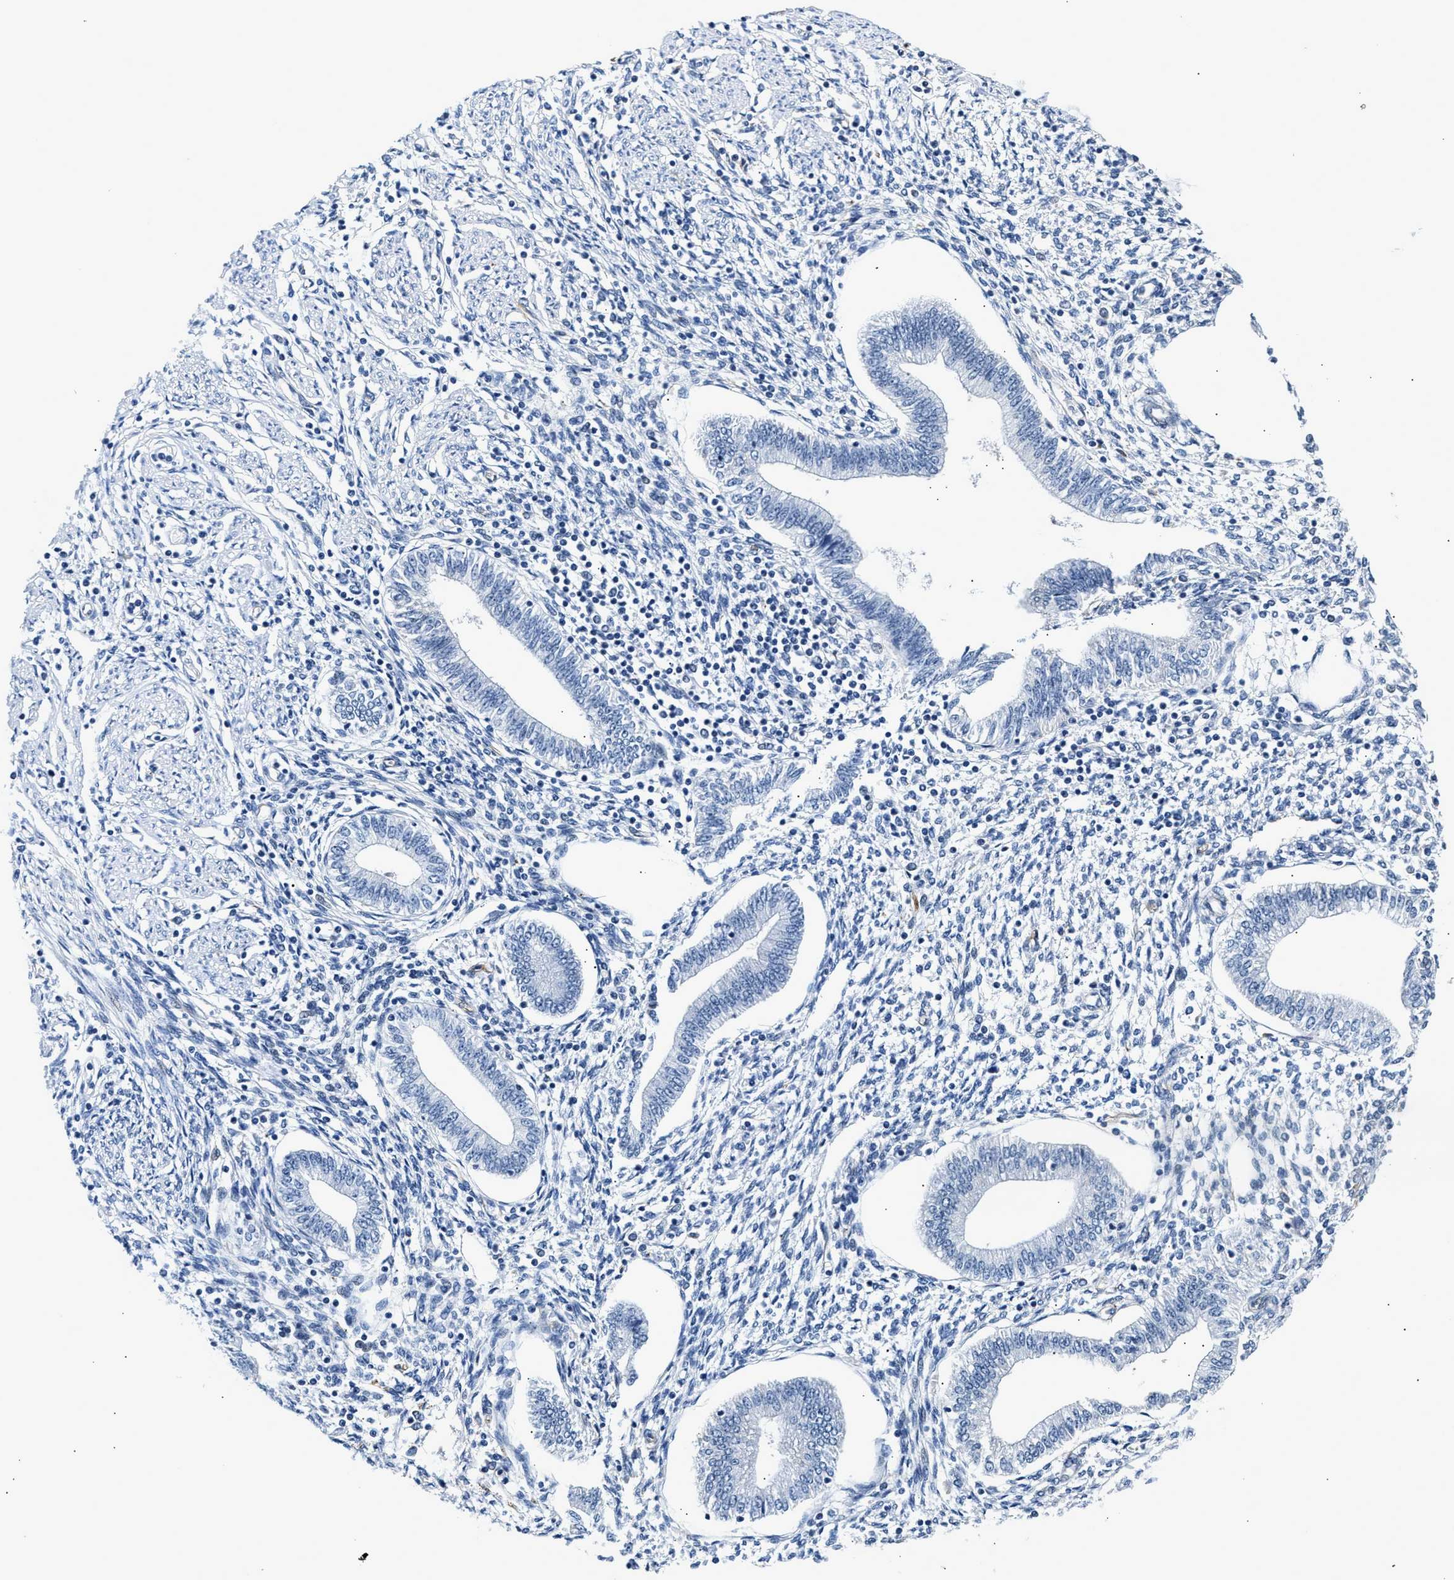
{"staining": {"intensity": "negative", "quantity": "none", "location": "none"}, "tissue": "endometrium", "cell_type": "Cells in endometrial stroma", "image_type": "normal", "snomed": [{"axis": "morphology", "description": "Normal tissue, NOS"}, {"axis": "topography", "description": "Endometrium"}], "caption": "Image shows no protein staining in cells in endometrial stroma of normal endometrium. The staining is performed using DAB (3,3'-diaminobenzidine) brown chromogen with nuclei counter-stained in using hematoxylin.", "gene": "MED22", "patient": {"sex": "female", "age": 50}}